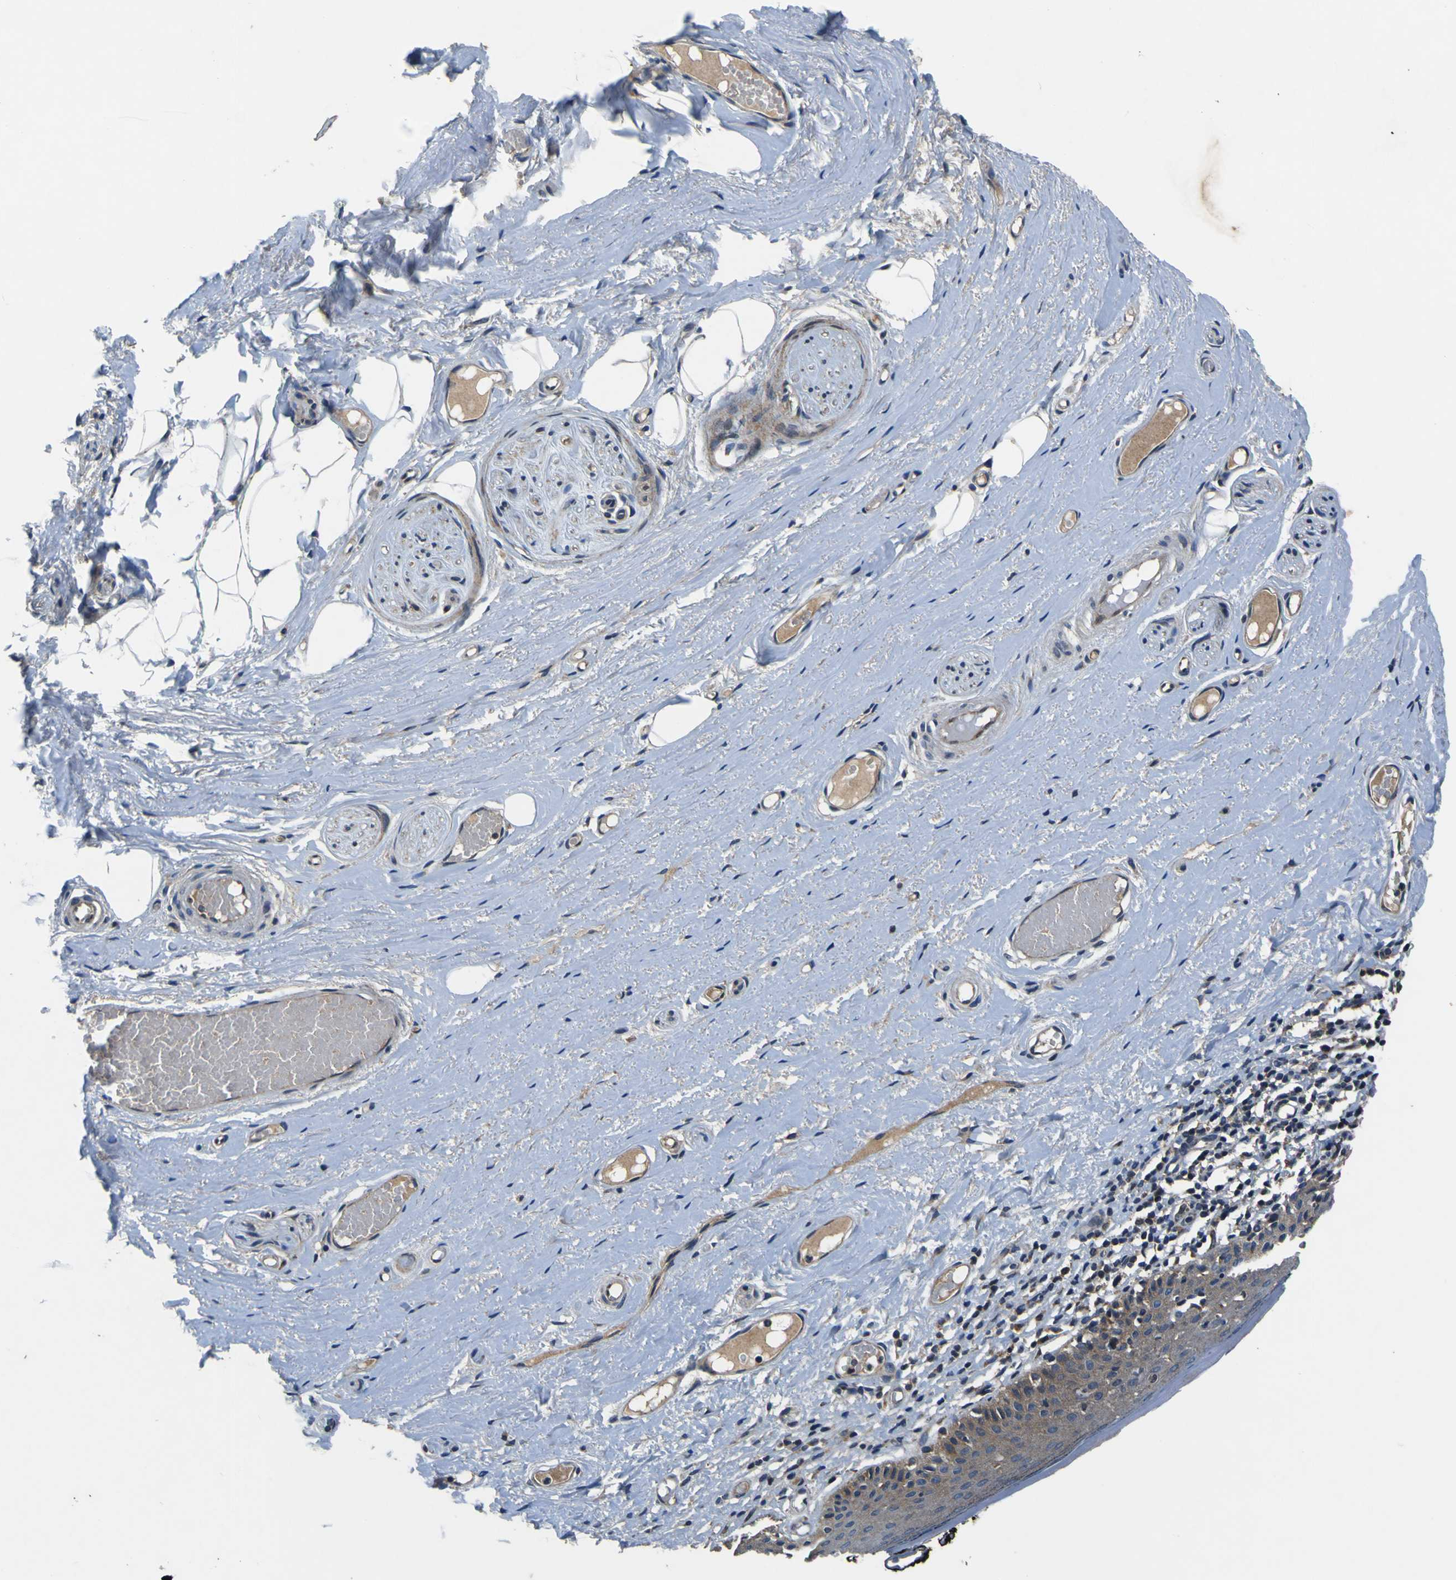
{"staining": {"intensity": "weak", "quantity": ">75%", "location": "cytoplasmic/membranous"}, "tissue": "skin", "cell_type": "Epidermal cells", "image_type": "normal", "snomed": [{"axis": "morphology", "description": "Normal tissue, NOS"}, {"axis": "topography", "description": "Vulva"}], "caption": "Immunohistochemical staining of normal skin shows low levels of weak cytoplasmic/membranous expression in approximately >75% of epidermal cells.", "gene": "EPHB4", "patient": {"sex": "female", "age": 54}}